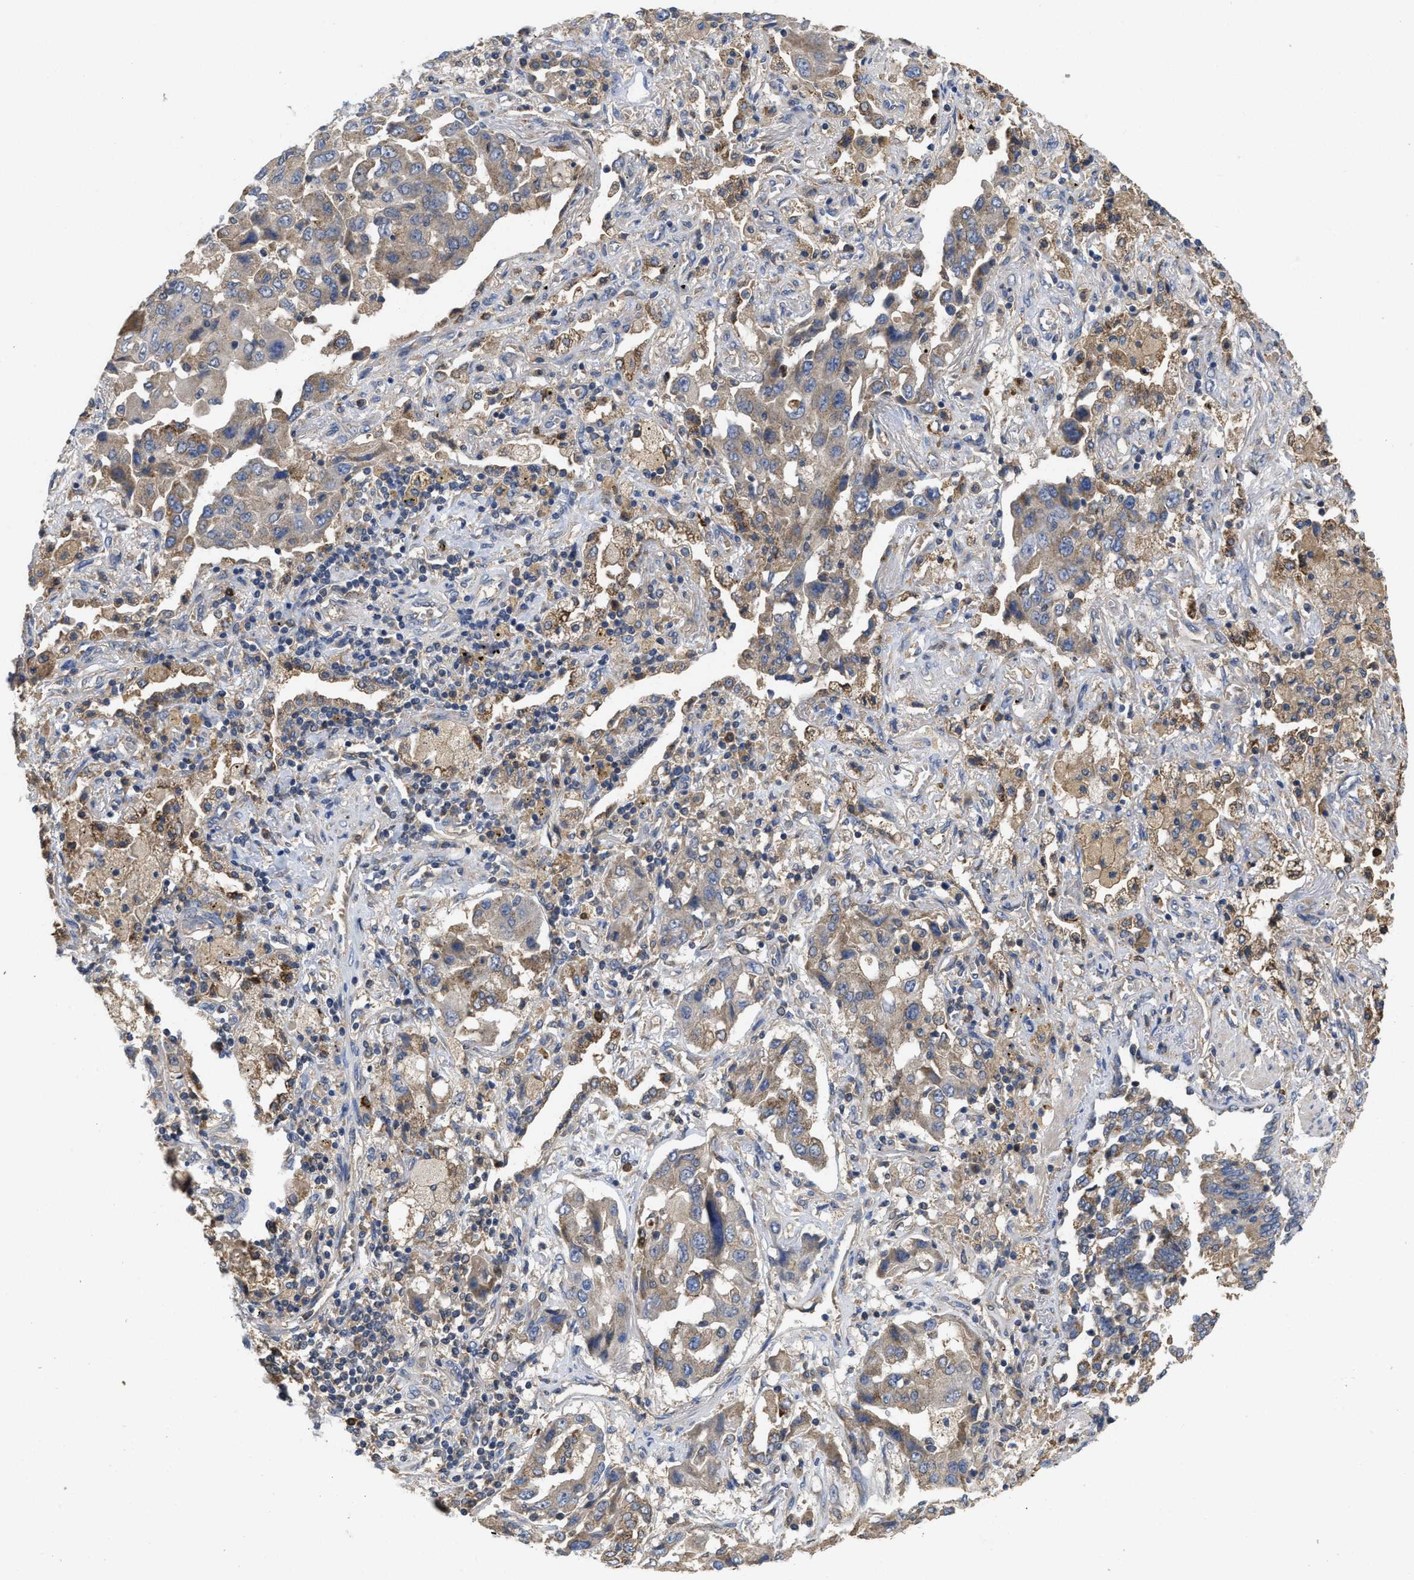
{"staining": {"intensity": "weak", "quantity": "25%-75%", "location": "cytoplasmic/membranous"}, "tissue": "lung cancer", "cell_type": "Tumor cells", "image_type": "cancer", "snomed": [{"axis": "morphology", "description": "Adenocarcinoma, NOS"}, {"axis": "topography", "description": "Lung"}], "caption": "Immunohistochemistry (IHC) micrograph of human lung cancer stained for a protein (brown), which exhibits low levels of weak cytoplasmic/membranous positivity in approximately 25%-75% of tumor cells.", "gene": "RNF216", "patient": {"sex": "female", "age": 65}}